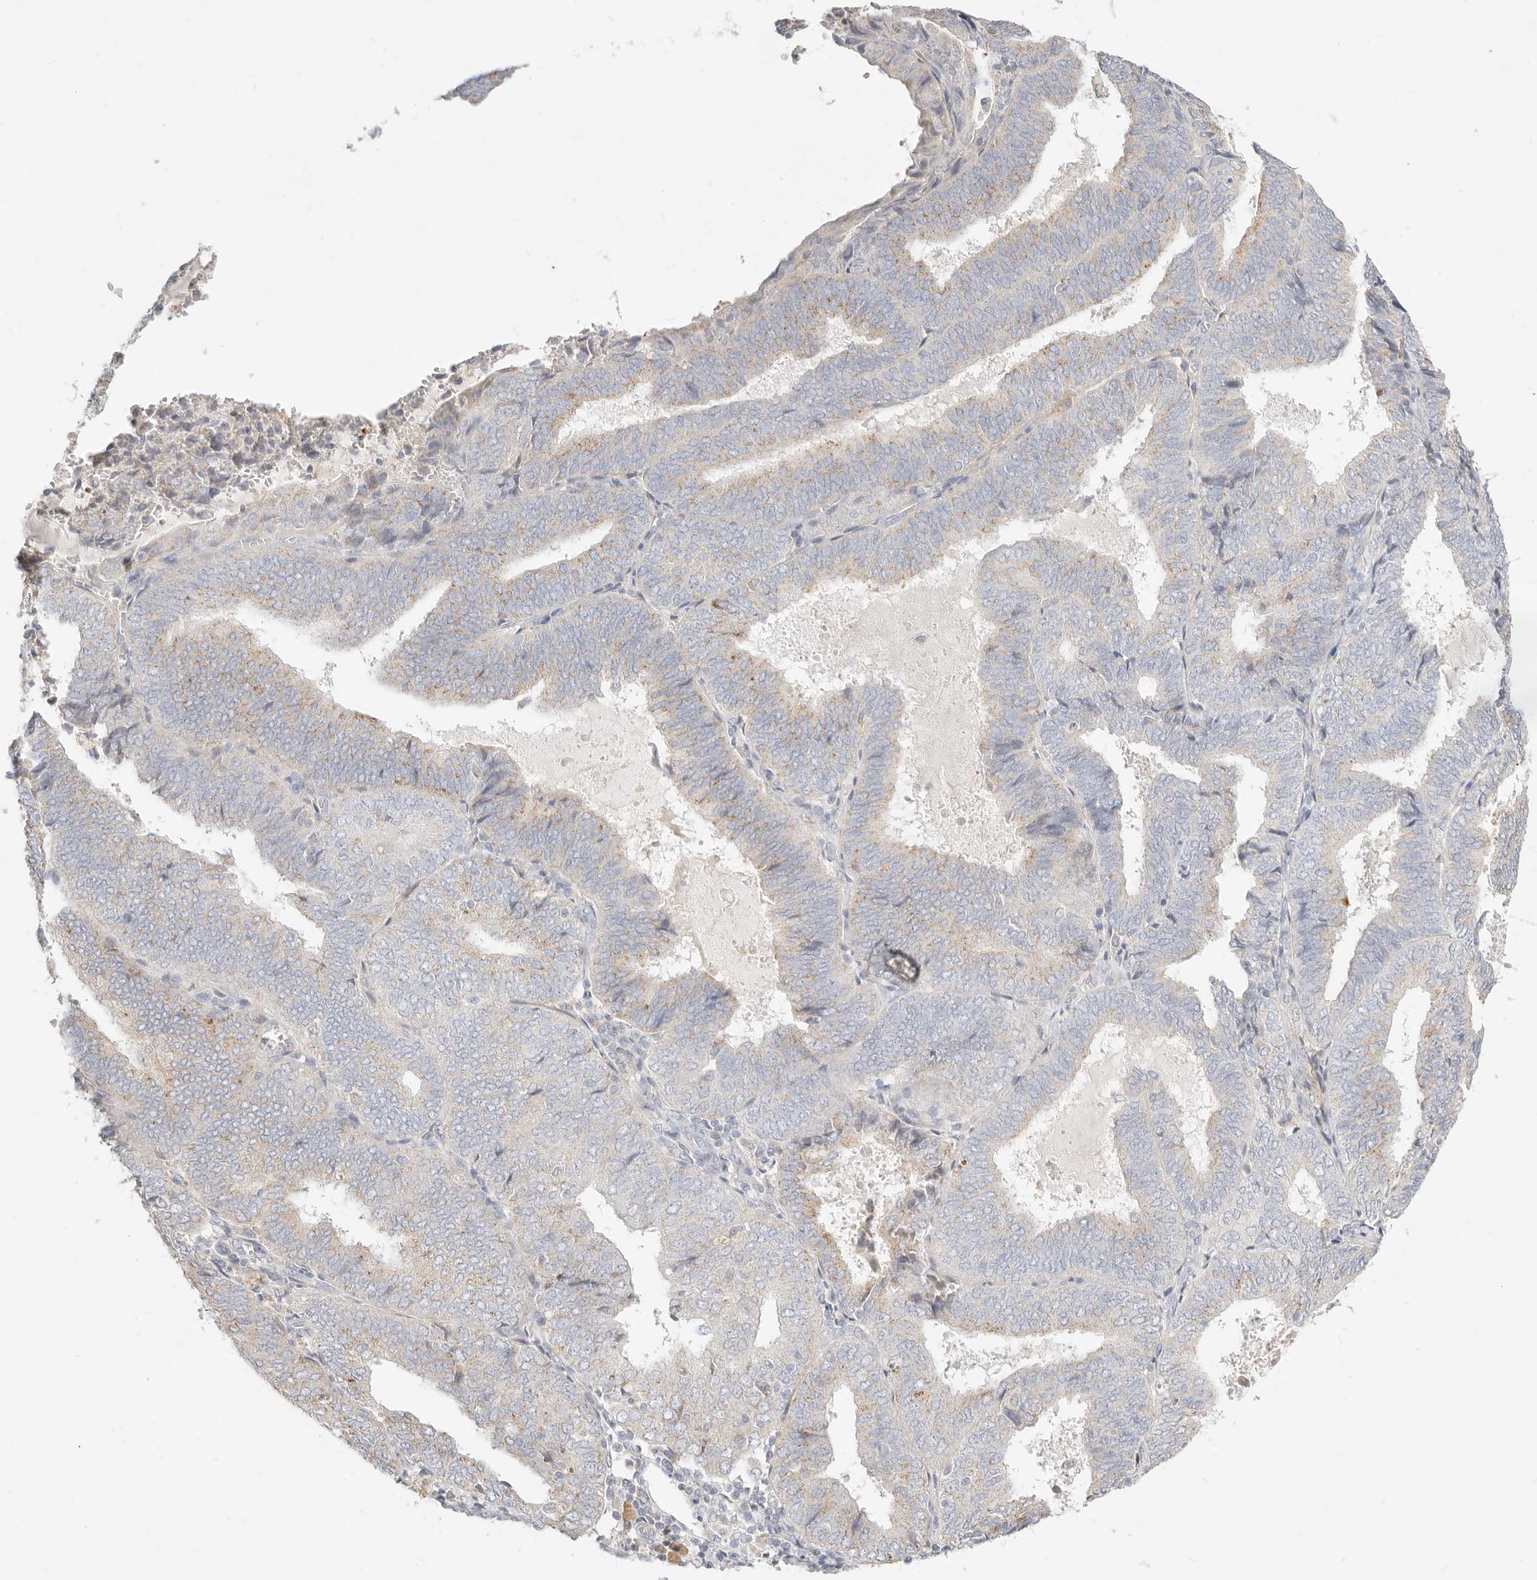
{"staining": {"intensity": "weak", "quantity": "<25%", "location": "cytoplasmic/membranous"}, "tissue": "endometrial cancer", "cell_type": "Tumor cells", "image_type": "cancer", "snomed": [{"axis": "morphology", "description": "Adenocarcinoma, NOS"}, {"axis": "topography", "description": "Endometrium"}], "caption": "Immunohistochemistry (IHC) photomicrograph of neoplastic tissue: human endometrial cancer (adenocarcinoma) stained with DAB (3,3'-diaminobenzidine) shows no significant protein positivity in tumor cells.", "gene": "ACOX1", "patient": {"sex": "female", "age": 81}}